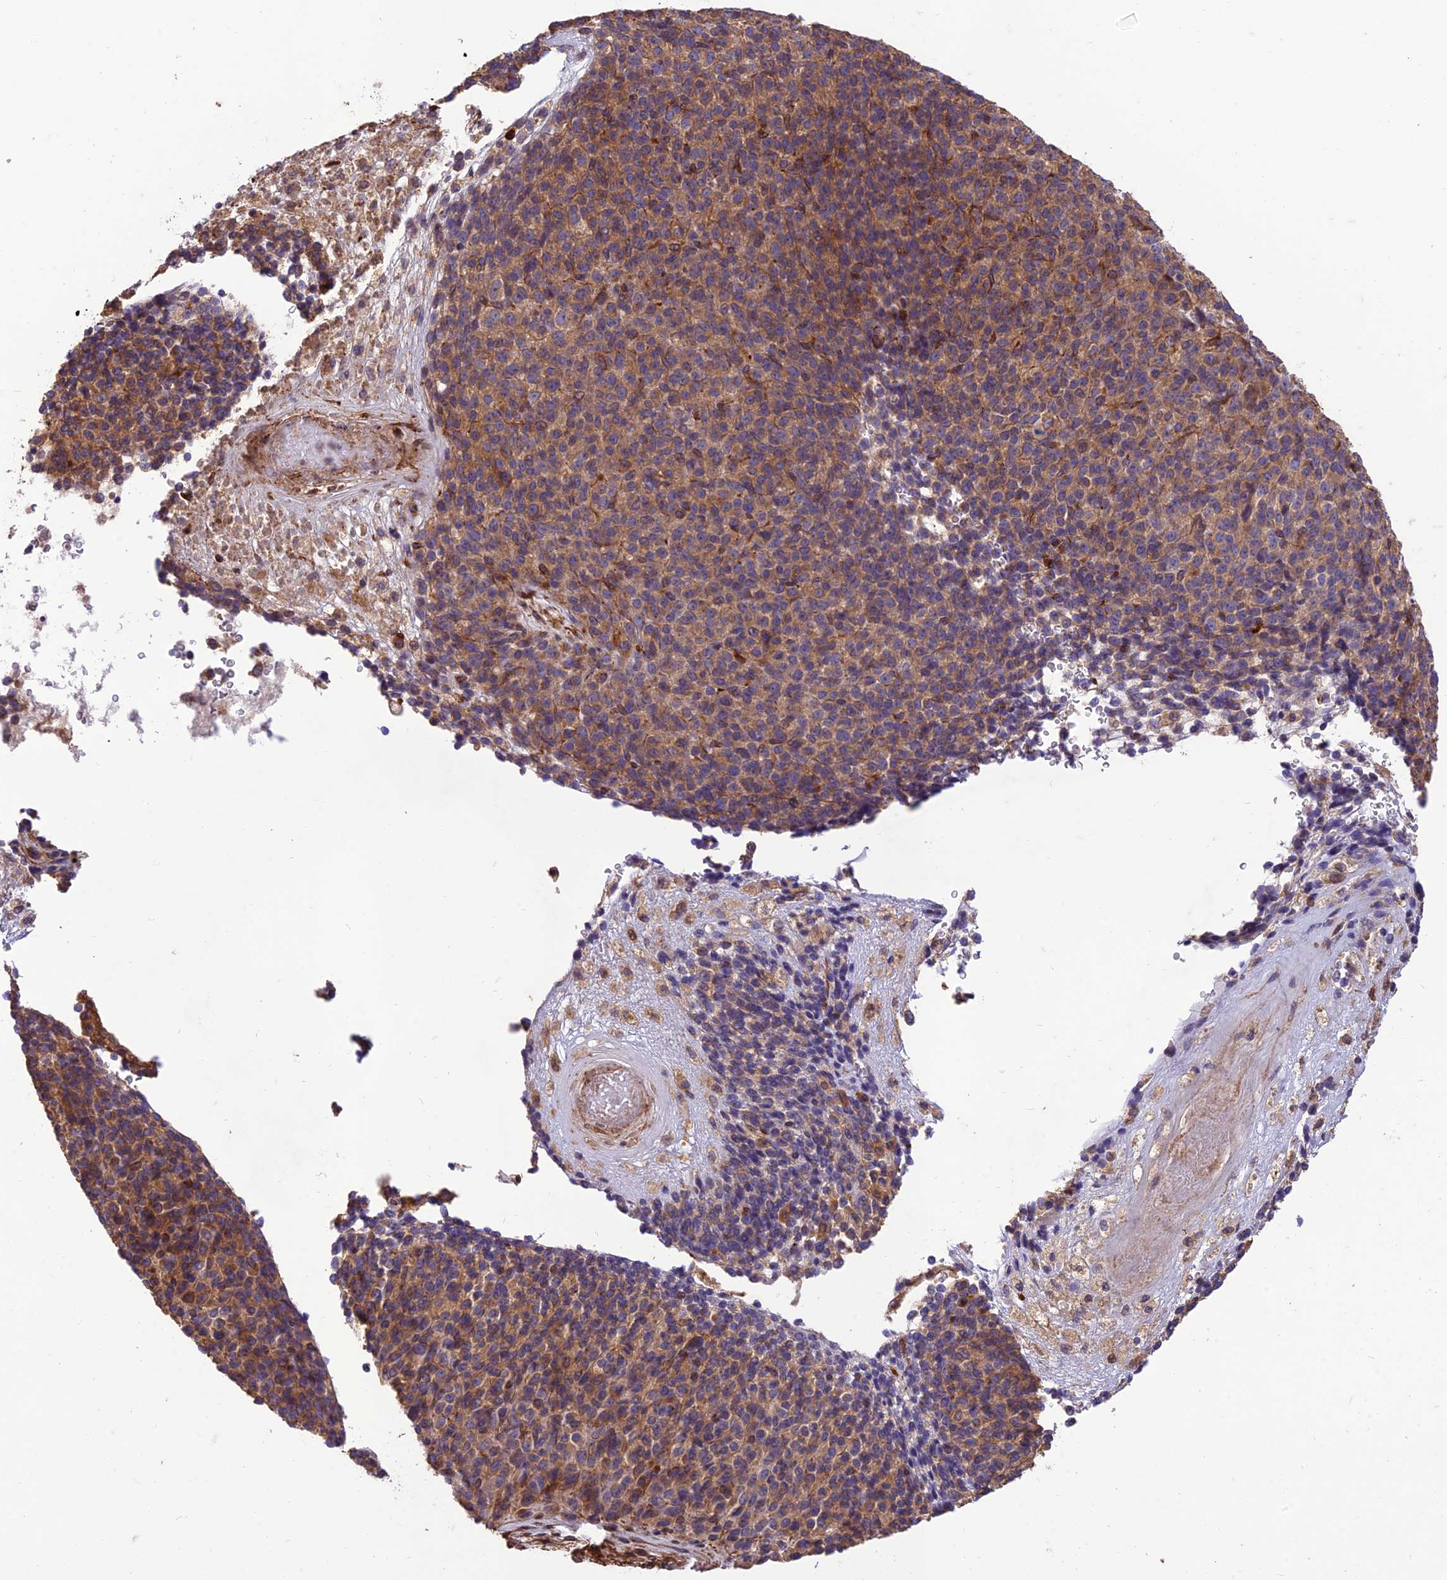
{"staining": {"intensity": "moderate", "quantity": ">75%", "location": "cytoplasmic/membranous"}, "tissue": "melanoma", "cell_type": "Tumor cells", "image_type": "cancer", "snomed": [{"axis": "morphology", "description": "Malignant melanoma, Metastatic site"}, {"axis": "topography", "description": "Brain"}], "caption": "This micrograph displays IHC staining of melanoma, with medium moderate cytoplasmic/membranous positivity in about >75% of tumor cells.", "gene": "HPSE2", "patient": {"sex": "female", "age": 56}}